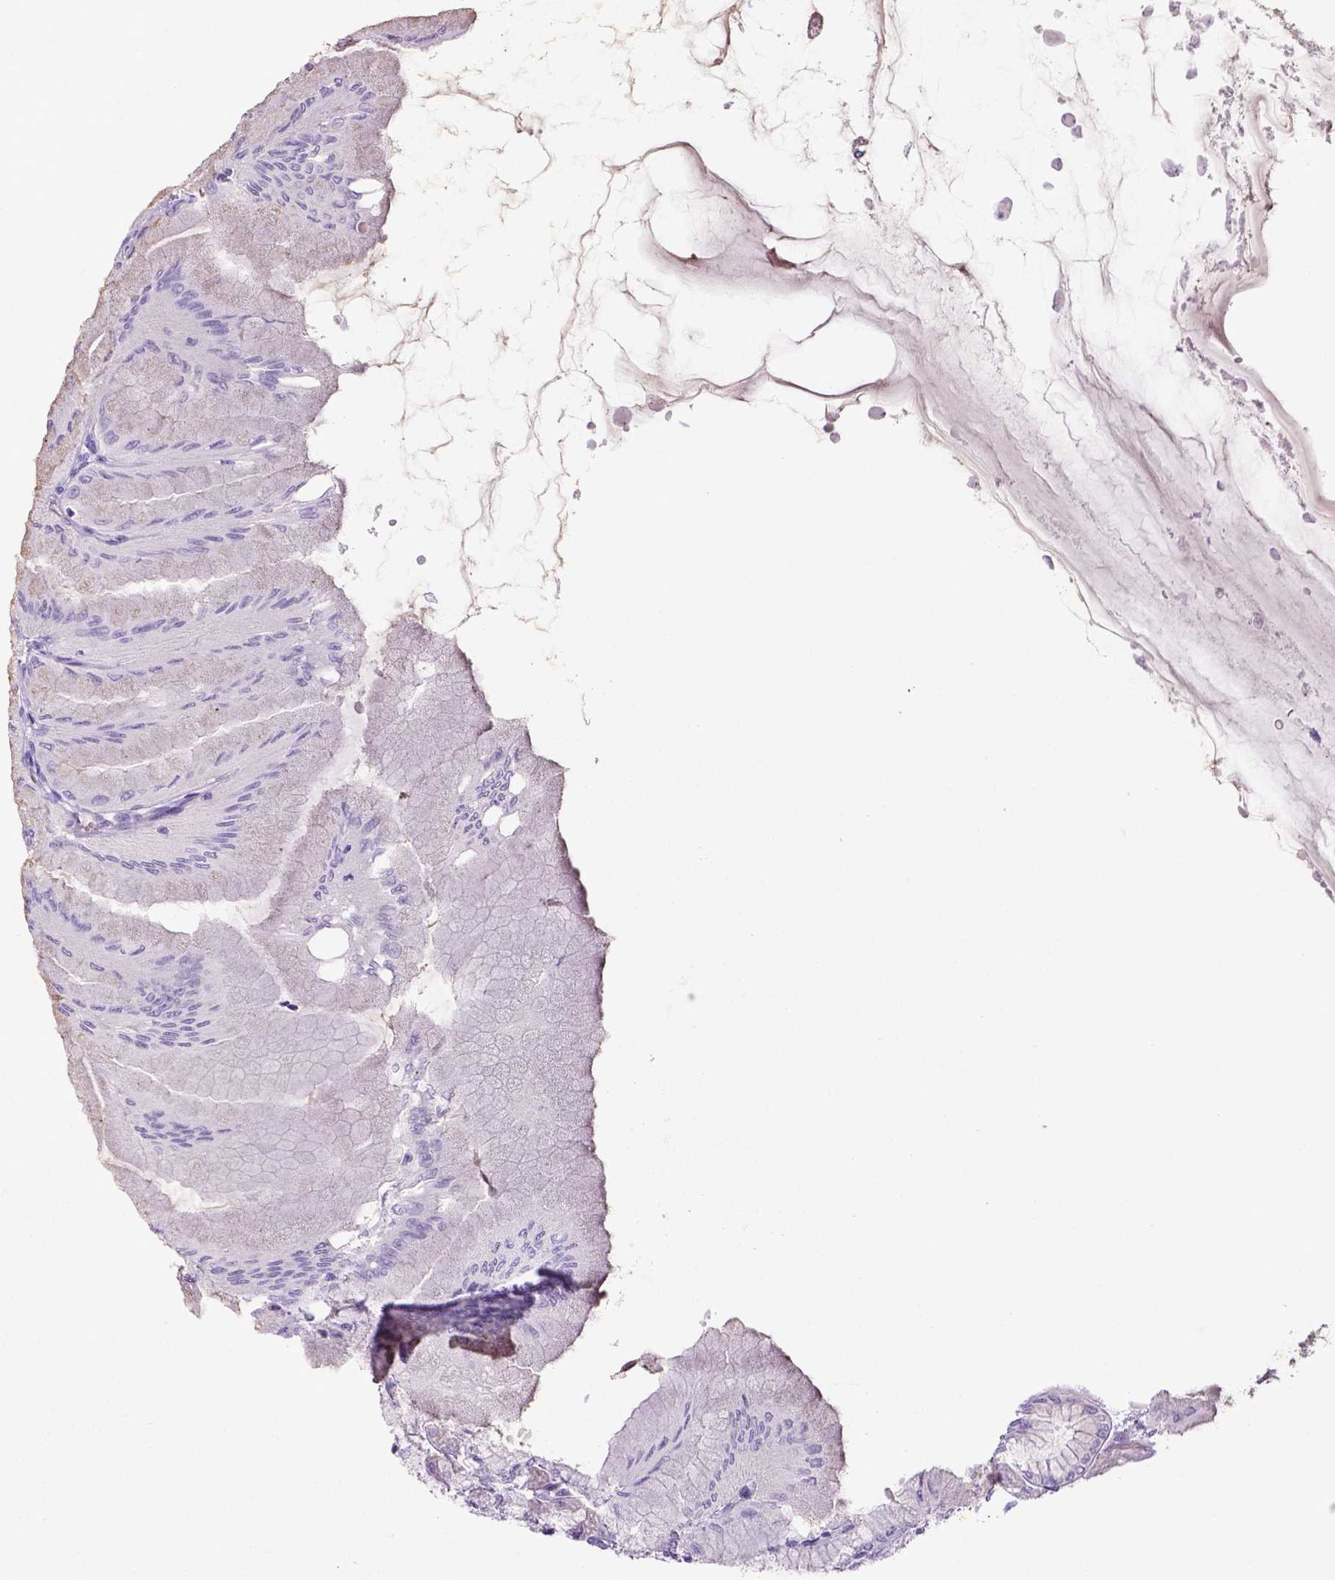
{"staining": {"intensity": "negative", "quantity": "none", "location": "none"}, "tissue": "stomach", "cell_type": "Glandular cells", "image_type": "normal", "snomed": [{"axis": "morphology", "description": "Normal tissue, NOS"}, {"axis": "topography", "description": "Stomach, upper"}], "caption": "A high-resolution histopathology image shows immunohistochemistry staining of unremarkable stomach, which demonstrates no significant staining in glandular cells.", "gene": "ITIH4", "patient": {"sex": "male", "age": 60}}